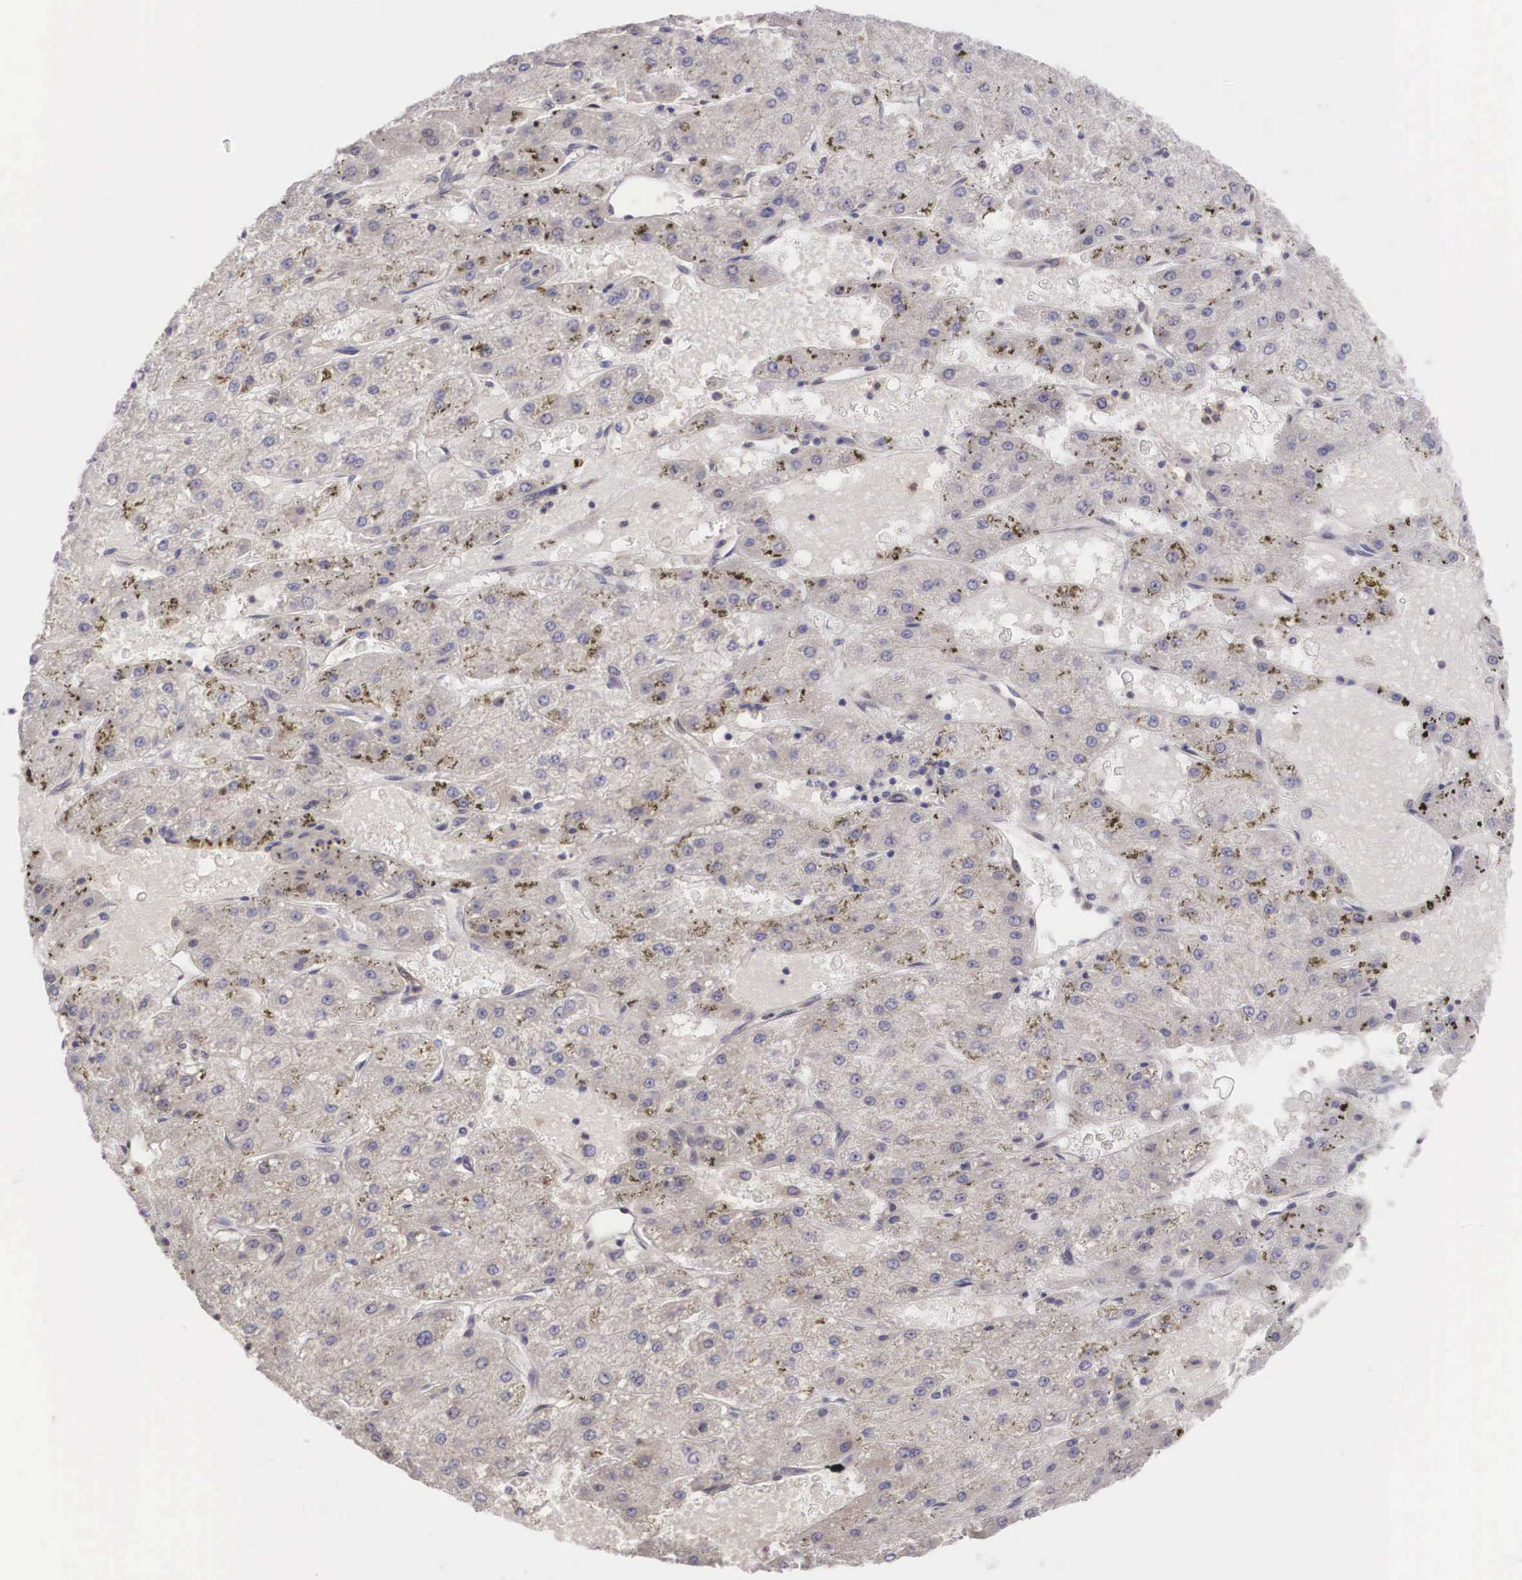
{"staining": {"intensity": "weak", "quantity": ">75%", "location": "cytoplasmic/membranous"}, "tissue": "liver cancer", "cell_type": "Tumor cells", "image_type": "cancer", "snomed": [{"axis": "morphology", "description": "Carcinoma, Hepatocellular, NOS"}, {"axis": "topography", "description": "Liver"}], "caption": "Liver hepatocellular carcinoma was stained to show a protein in brown. There is low levels of weak cytoplasmic/membranous positivity in about >75% of tumor cells. Ihc stains the protein in brown and the nuclei are stained blue.", "gene": "DNAJB7", "patient": {"sex": "female", "age": 52}}